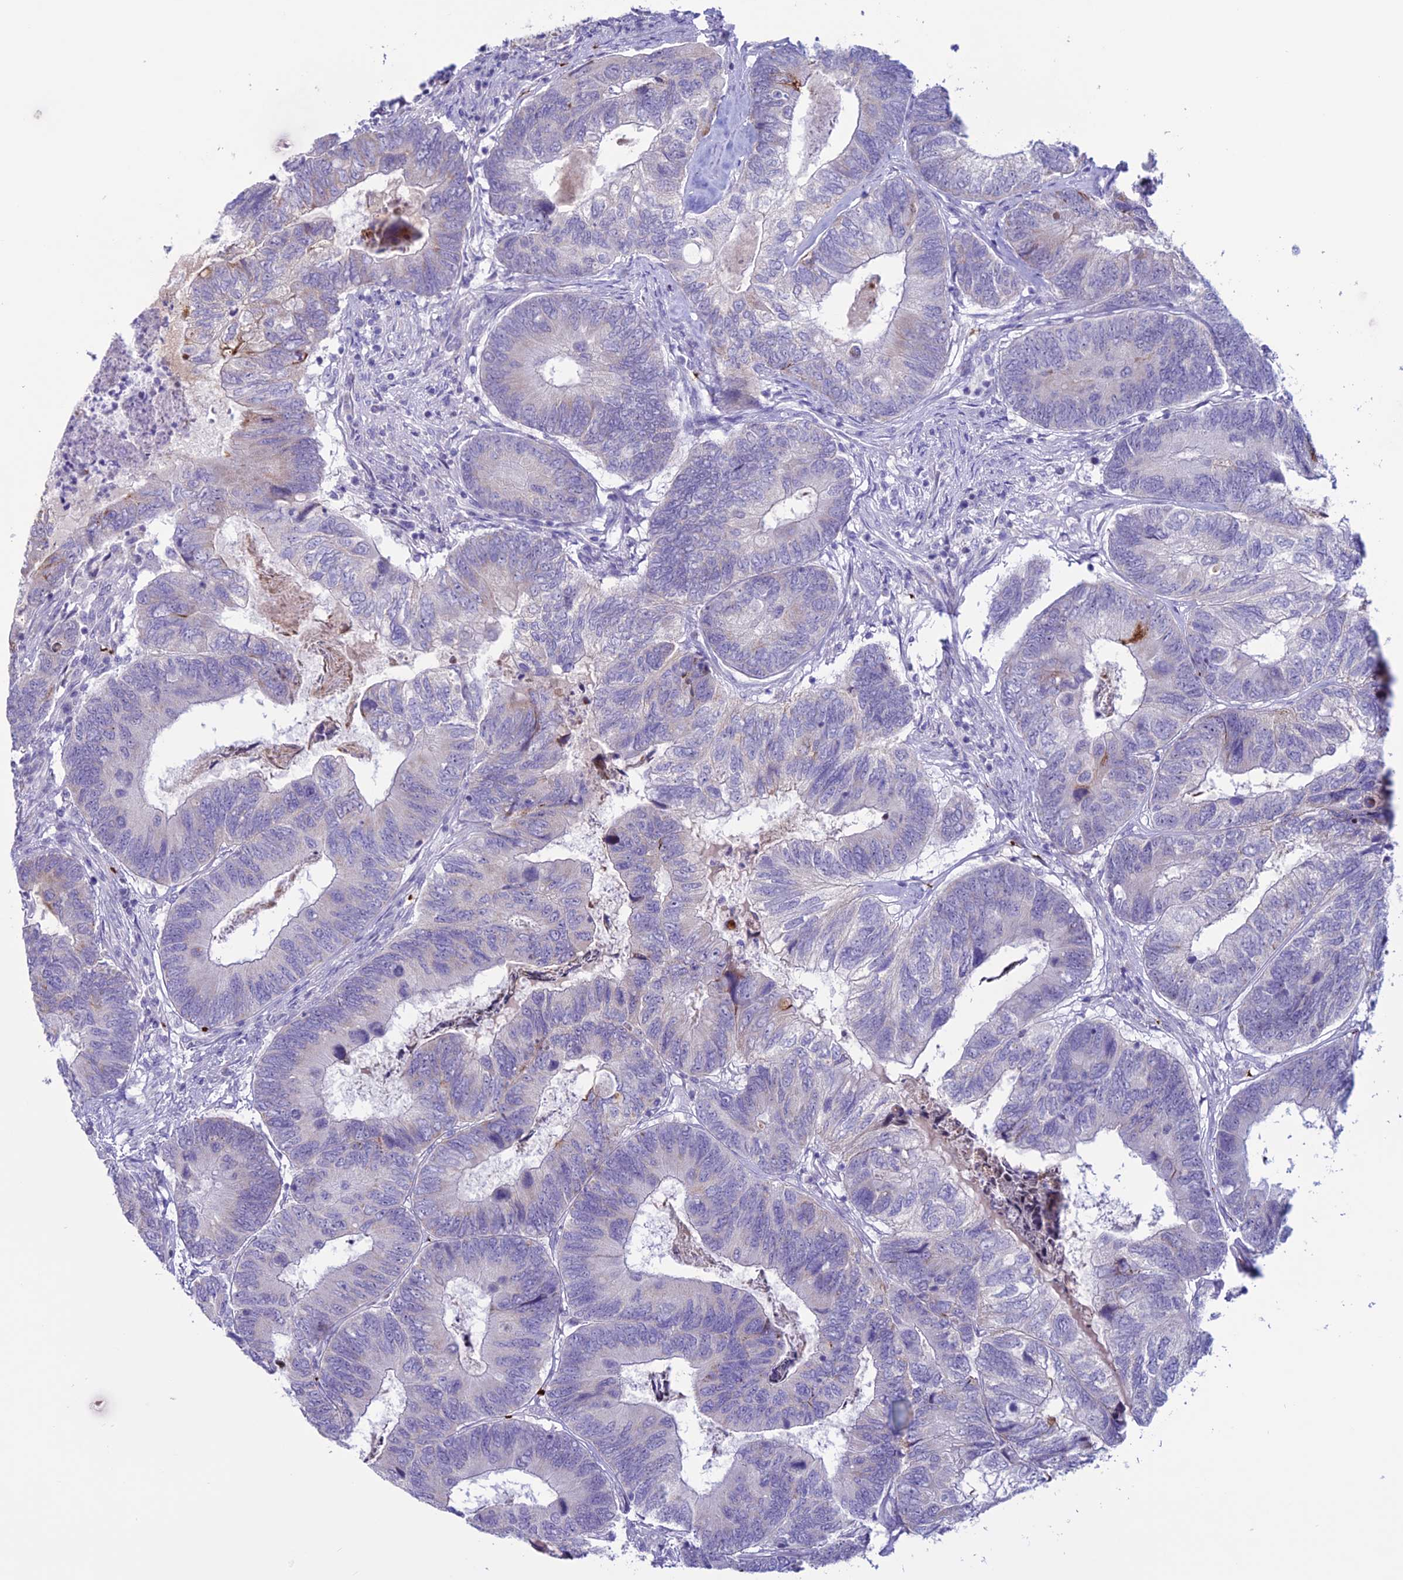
{"staining": {"intensity": "negative", "quantity": "none", "location": "none"}, "tissue": "colorectal cancer", "cell_type": "Tumor cells", "image_type": "cancer", "snomed": [{"axis": "morphology", "description": "Adenocarcinoma, NOS"}, {"axis": "topography", "description": "Colon"}], "caption": "Human adenocarcinoma (colorectal) stained for a protein using immunohistochemistry (IHC) exhibits no staining in tumor cells.", "gene": "C21orf140", "patient": {"sex": "female", "age": 67}}